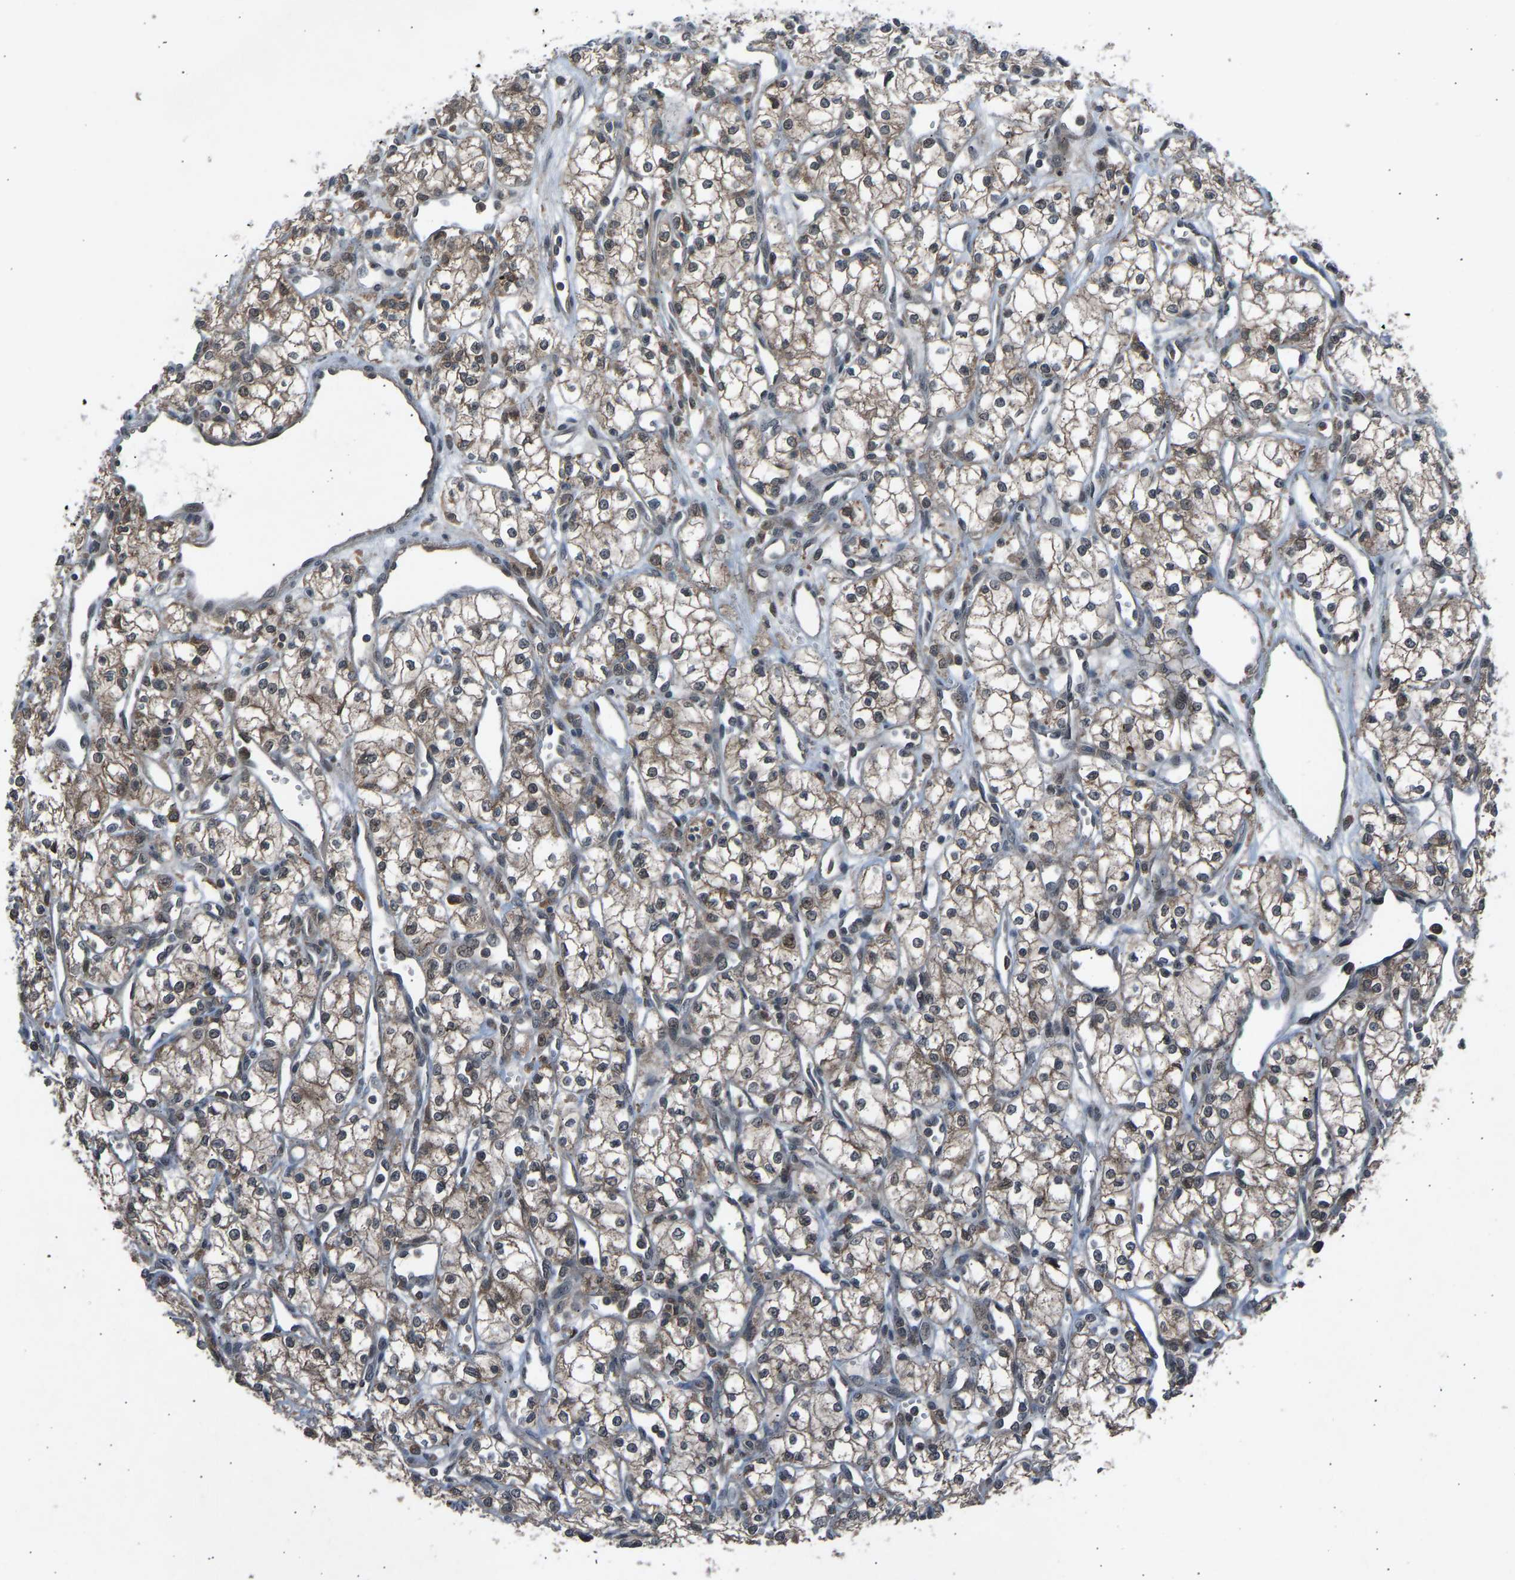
{"staining": {"intensity": "moderate", "quantity": ">75%", "location": "cytoplasmic/membranous"}, "tissue": "renal cancer", "cell_type": "Tumor cells", "image_type": "cancer", "snomed": [{"axis": "morphology", "description": "Adenocarcinoma, NOS"}, {"axis": "topography", "description": "Kidney"}], "caption": "Immunohistochemistry (DAB (3,3'-diaminobenzidine)) staining of human renal adenocarcinoma demonstrates moderate cytoplasmic/membranous protein expression in approximately >75% of tumor cells.", "gene": "SLC43A1", "patient": {"sex": "male", "age": 59}}